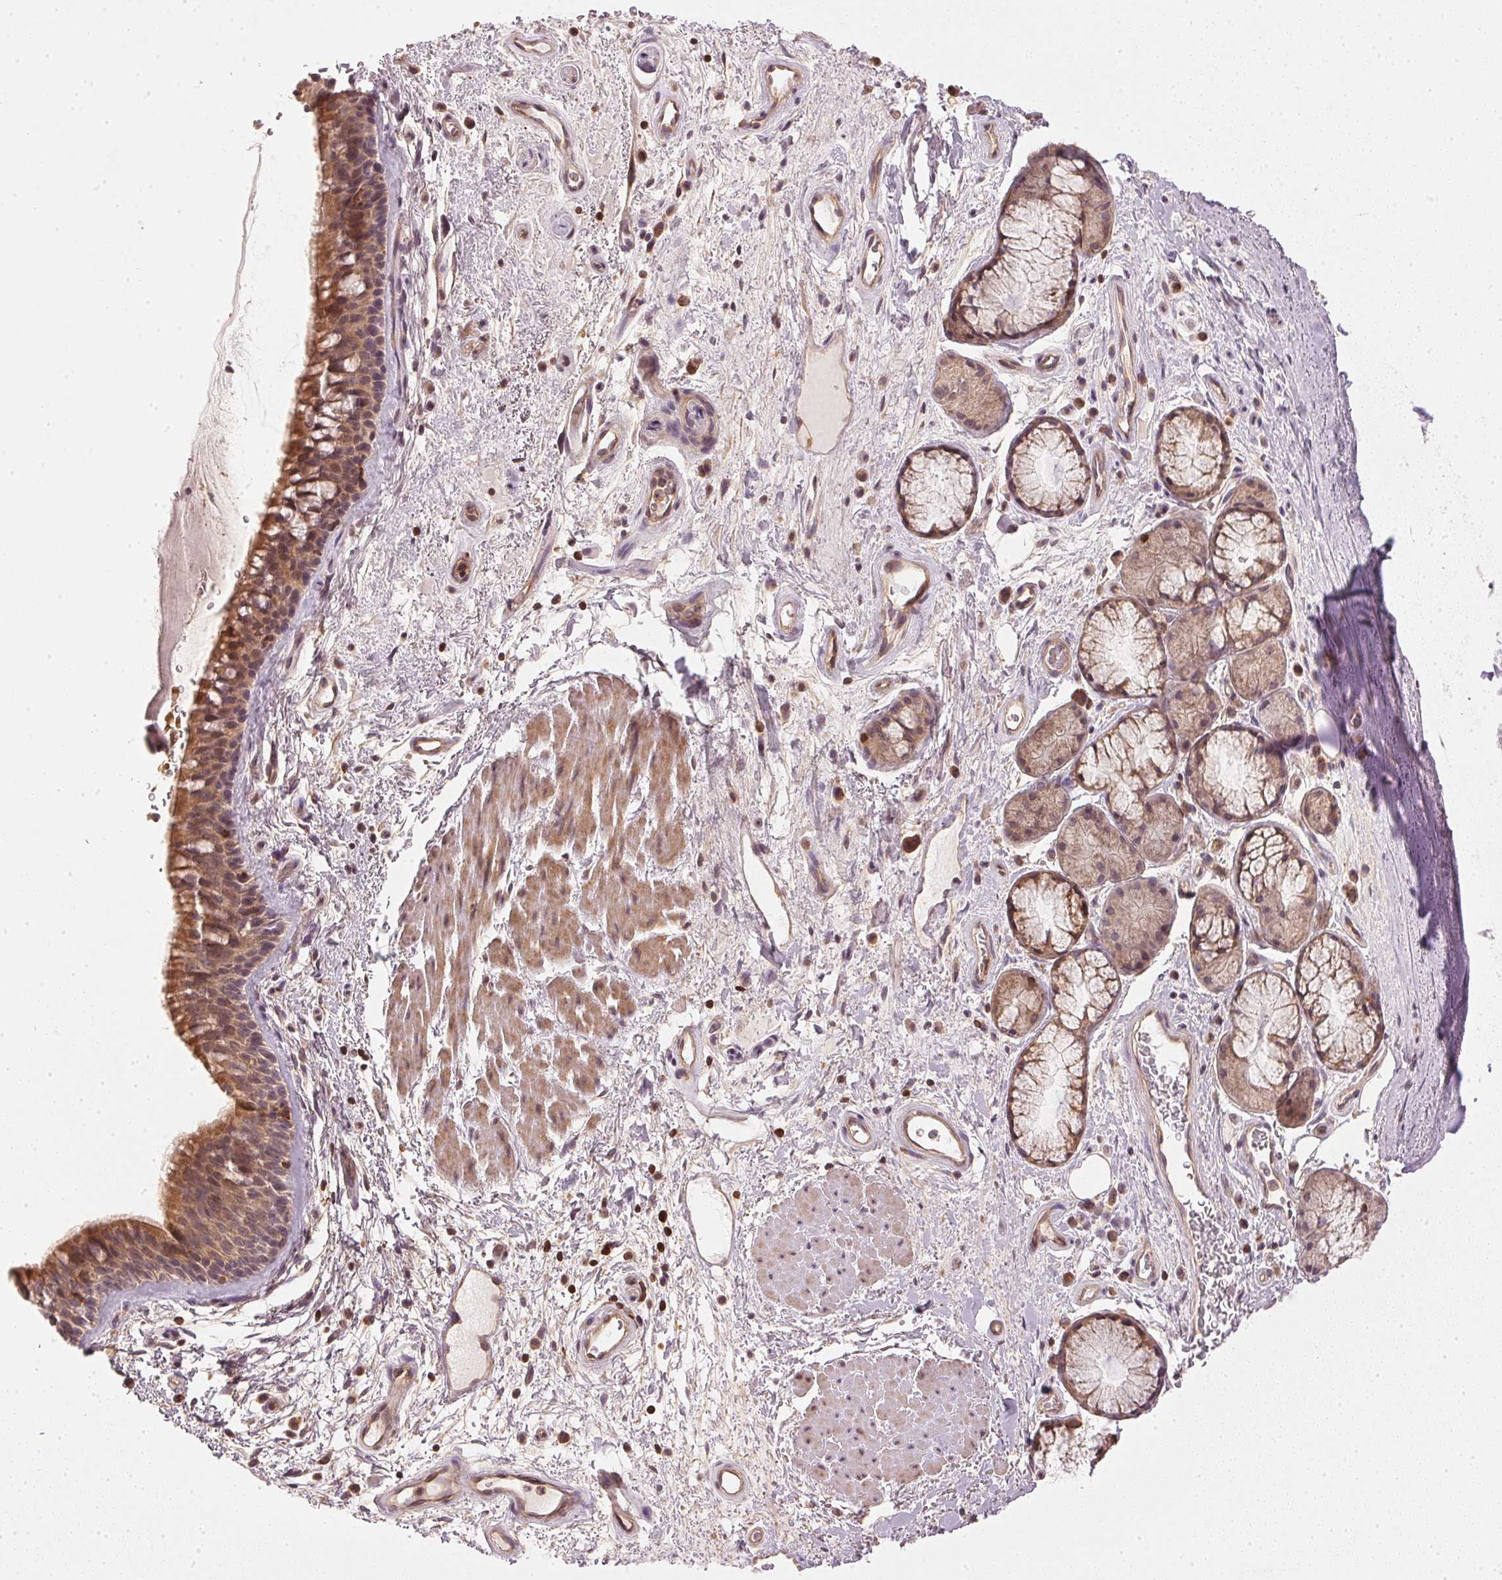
{"staining": {"intensity": "moderate", "quantity": ">75%", "location": "cytoplasmic/membranous"}, "tissue": "bronchus", "cell_type": "Respiratory epithelial cells", "image_type": "normal", "snomed": [{"axis": "morphology", "description": "Normal tissue, NOS"}, {"axis": "topography", "description": "Bronchus"}], "caption": "Respiratory epithelial cells exhibit medium levels of moderate cytoplasmic/membranous staining in about >75% of cells in unremarkable bronchus.", "gene": "NADK2", "patient": {"sex": "male", "age": 48}}